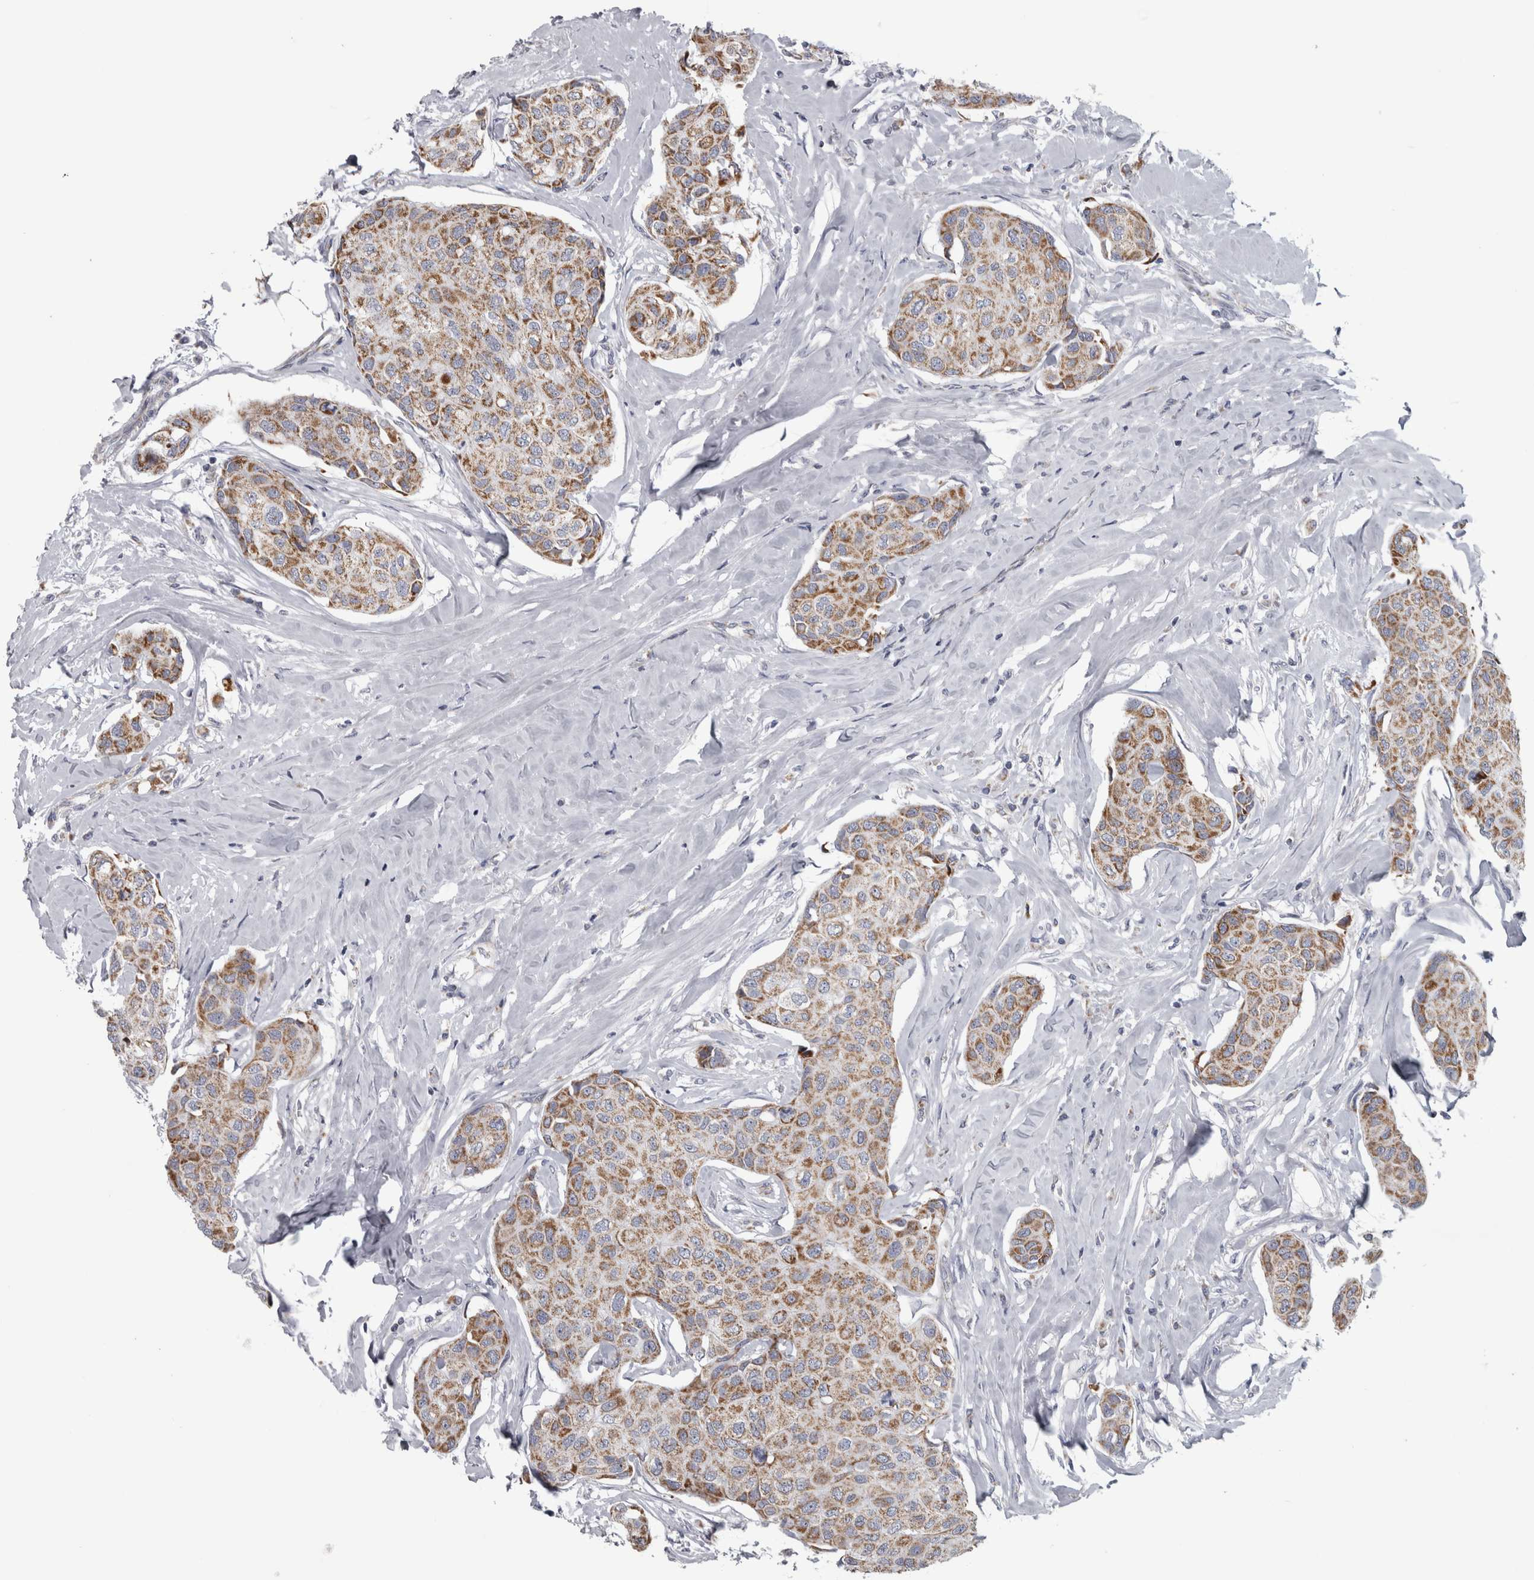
{"staining": {"intensity": "moderate", "quantity": ">75%", "location": "cytoplasmic/membranous"}, "tissue": "breast cancer", "cell_type": "Tumor cells", "image_type": "cancer", "snomed": [{"axis": "morphology", "description": "Duct carcinoma"}, {"axis": "topography", "description": "Breast"}], "caption": "Tumor cells show medium levels of moderate cytoplasmic/membranous expression in about >75% of cells in breast cancer.", "gene": "DBT", "patient": {"sex": "female", "age": 80}}